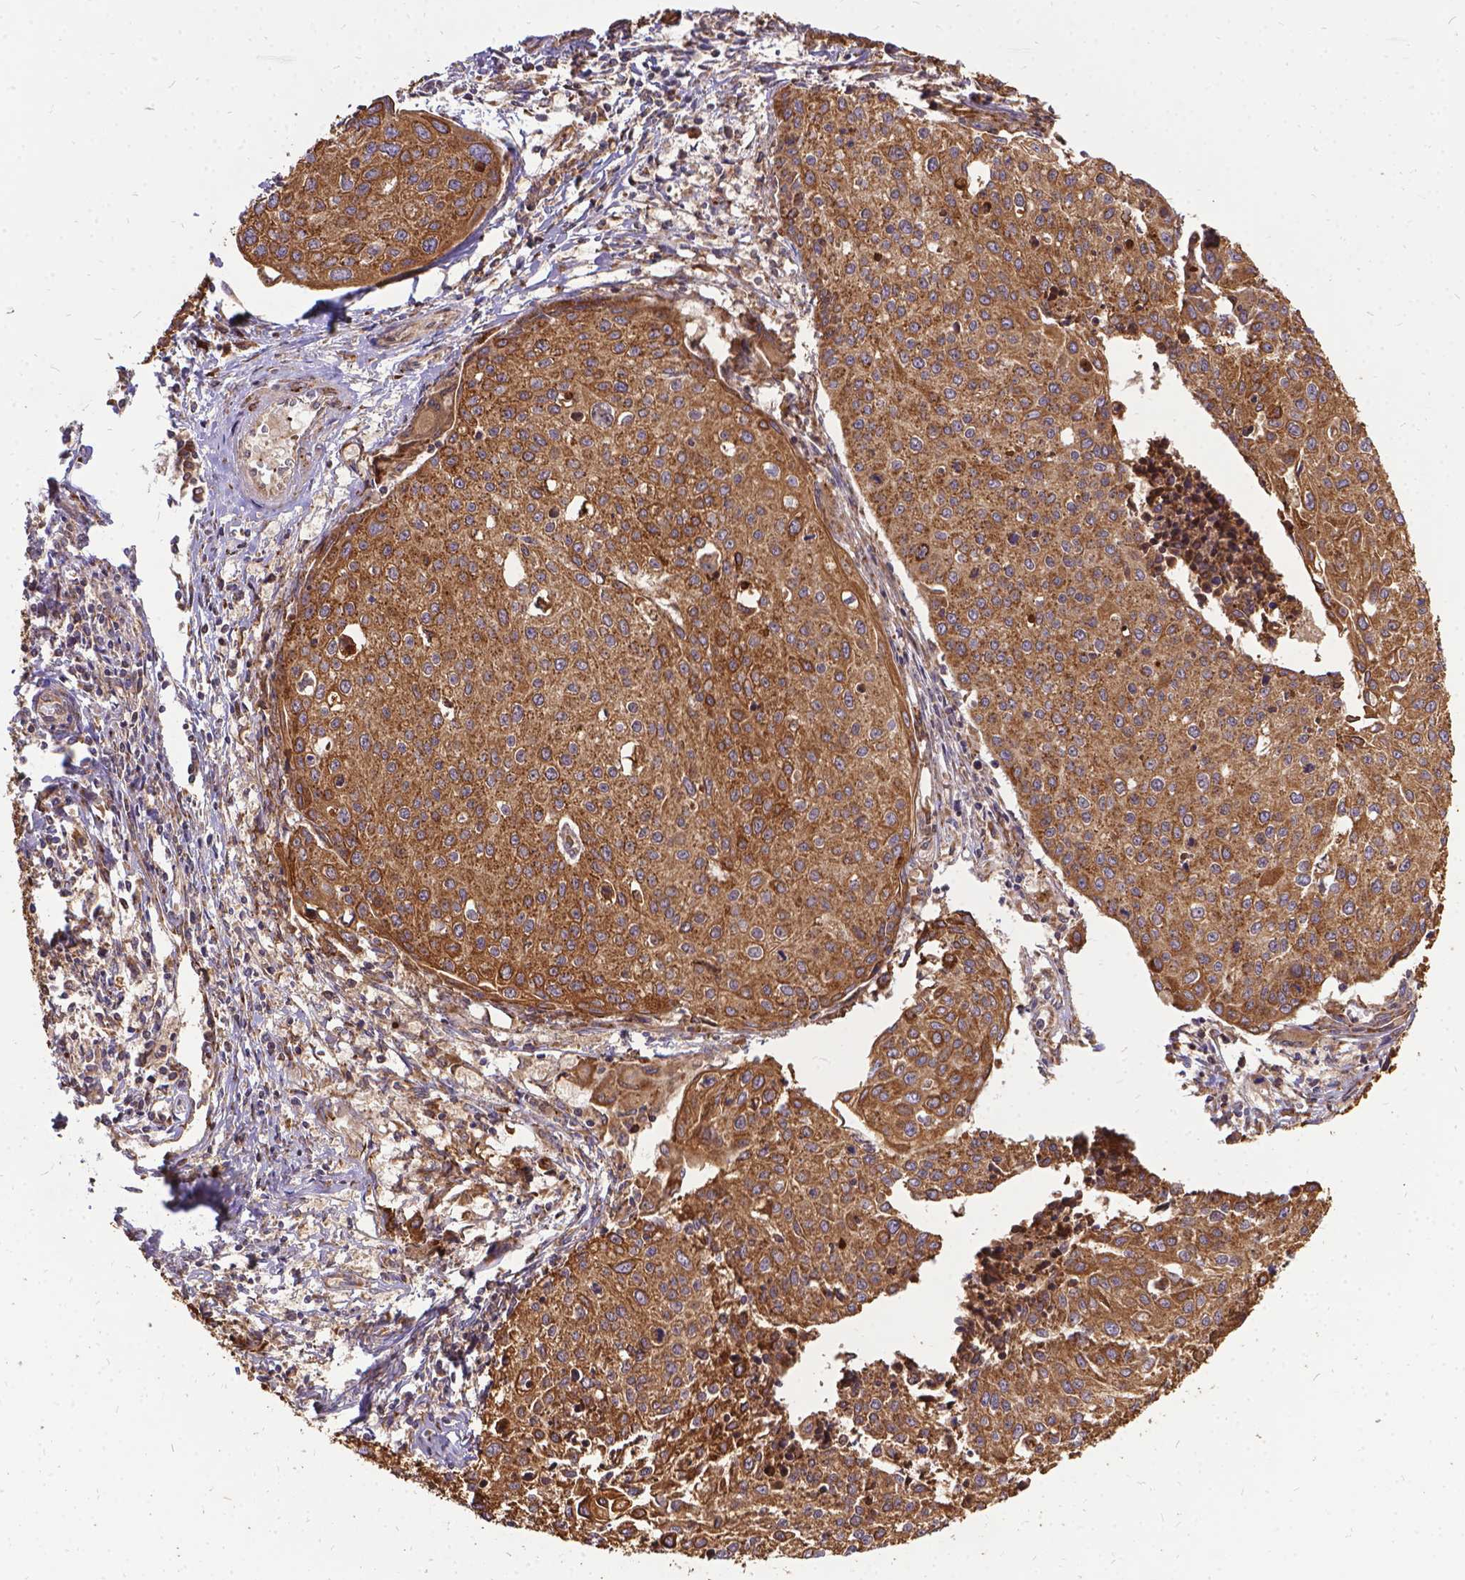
{"staining": {"intensity": "moderate", "quantity": ">75%", "location": "cytoplasmic/membranous"}, "tissue": "cervical cancer", "cell_type": "Tumor cells", "image_type": "cancer", "snomed": [{"axis": "morphology", "description": "Squamous cell carcinoma, NOS"}, {"axis": "topography", "description": "Cervix"}], "caption": "Immunohistochemical staining of cervical squamous cell carcinoma displays moderate cytoplasmic/membranous protein expression in about >75% of tumor cells.", "gene": "DENND6A", "patient": {"sex": "female", "age": 38}}